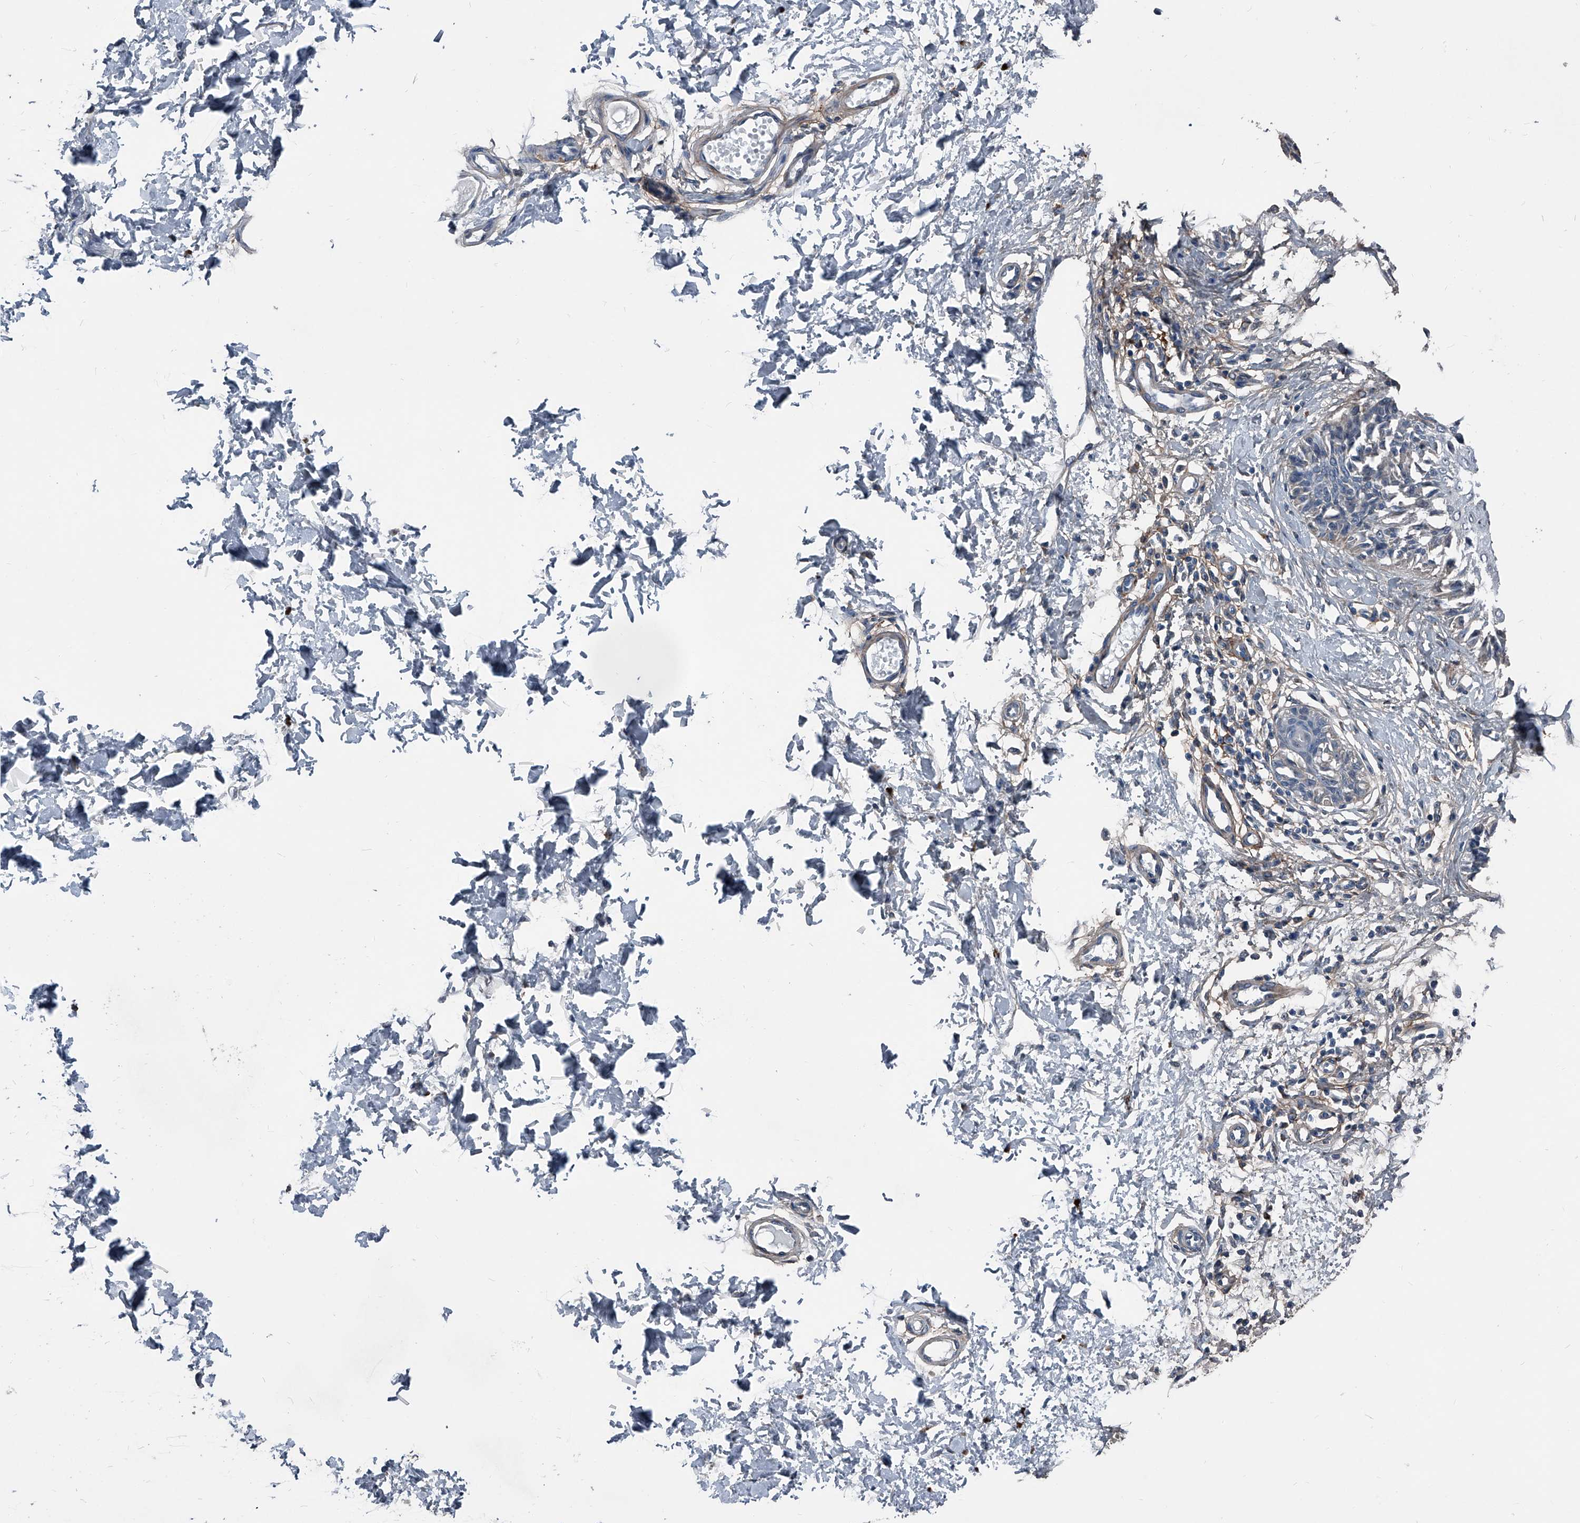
{"staining": {"intensity": "negative", "quantity": "none", "location": "none"}, "tissue": "melanoma", "cell_type": "Tumor cells", "image_type": "cancer", "snomed": [{"axis": "morphology", "description": "Malignant melanoma, NOS"}, {"axis": "topography", "description": "Skin"}], "caption": "IHC of melanoma shows no positivity in tumor cells.", "gene": "PHACTR1", "patient": {"sex": "male", "age": 53}}